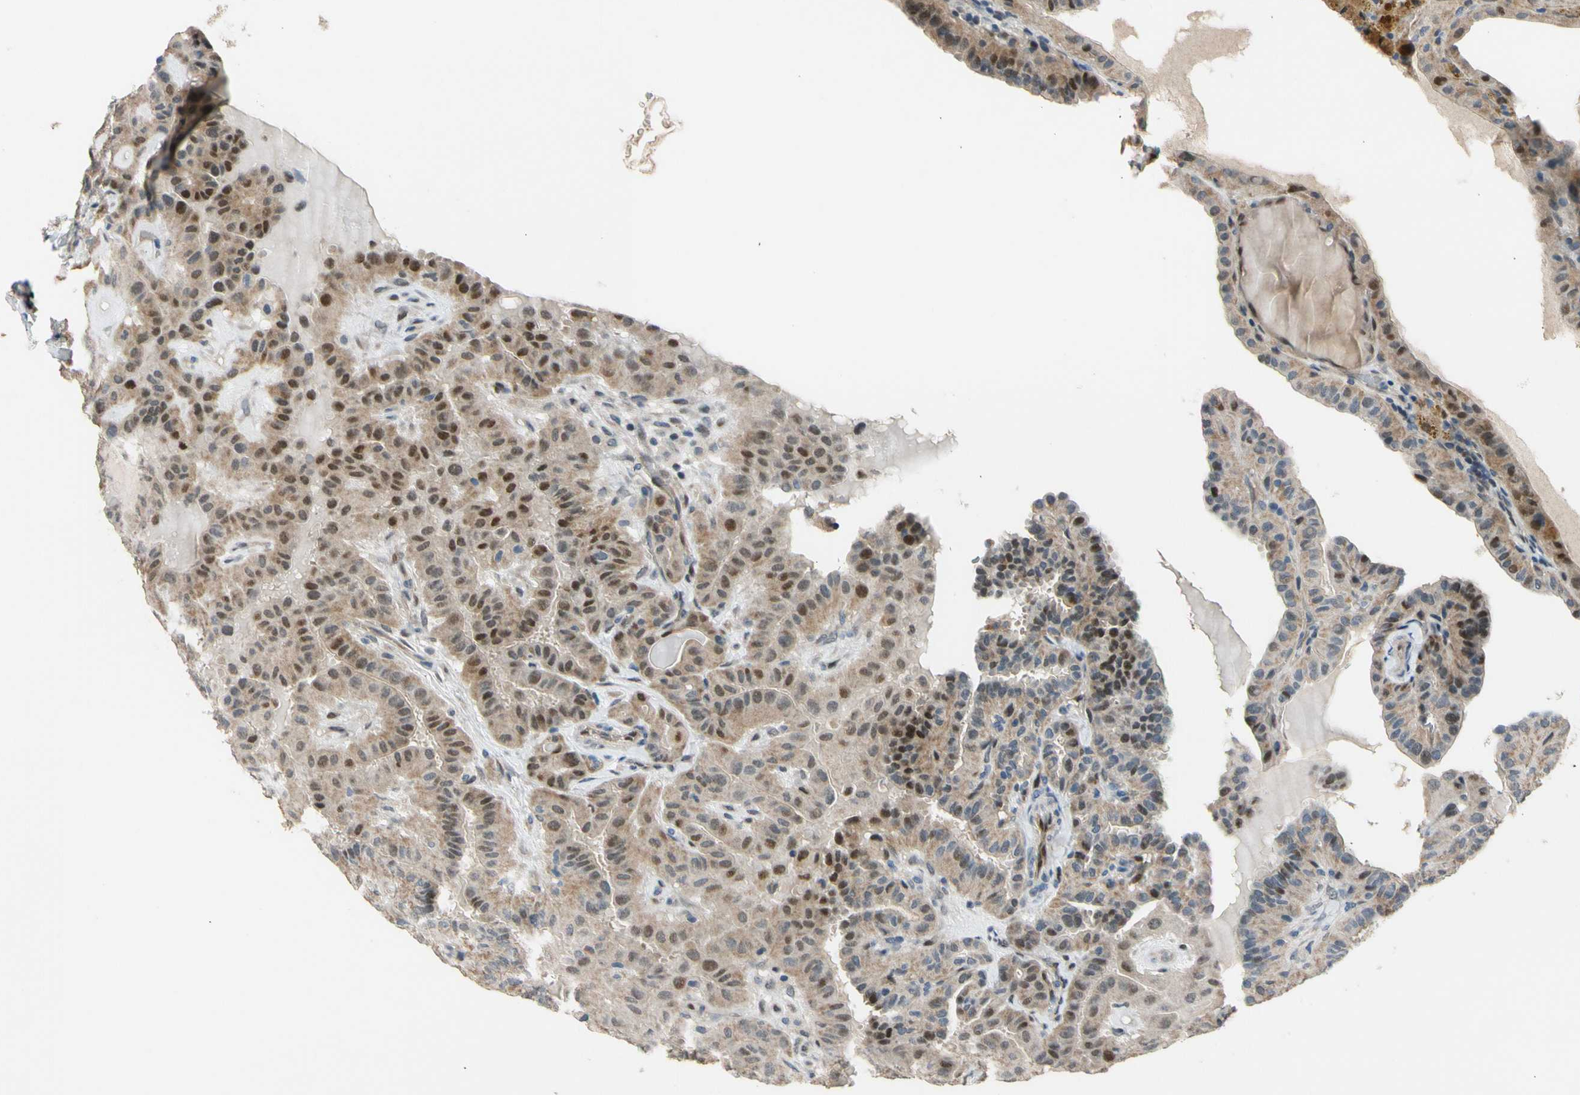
{"staining": {"intensity": "moderate", "quantity": "25%-75%", "location": "cytoplasmic/membranous,nuclear"}, "tissue": "thyroid cancer", "cell_type": "Tumor cells", "image_type": "cancer", "snomed": [{"axis": "morphology", "description": "Papillary adenocarcinoma, NOS"}, {"axis": "topography", "description": "Thyroid gland"}], "caption": "High-power microscopy captured an IHC micrograph of thyroid cancer (papillary adenocarcinoma), revealing moderate cytoplasmic/membranous and nuclear expression in approximately 25%-75% of tumor cells.", "gene": "ZNF184", "patient": {"sex": "male", "age": 77}}